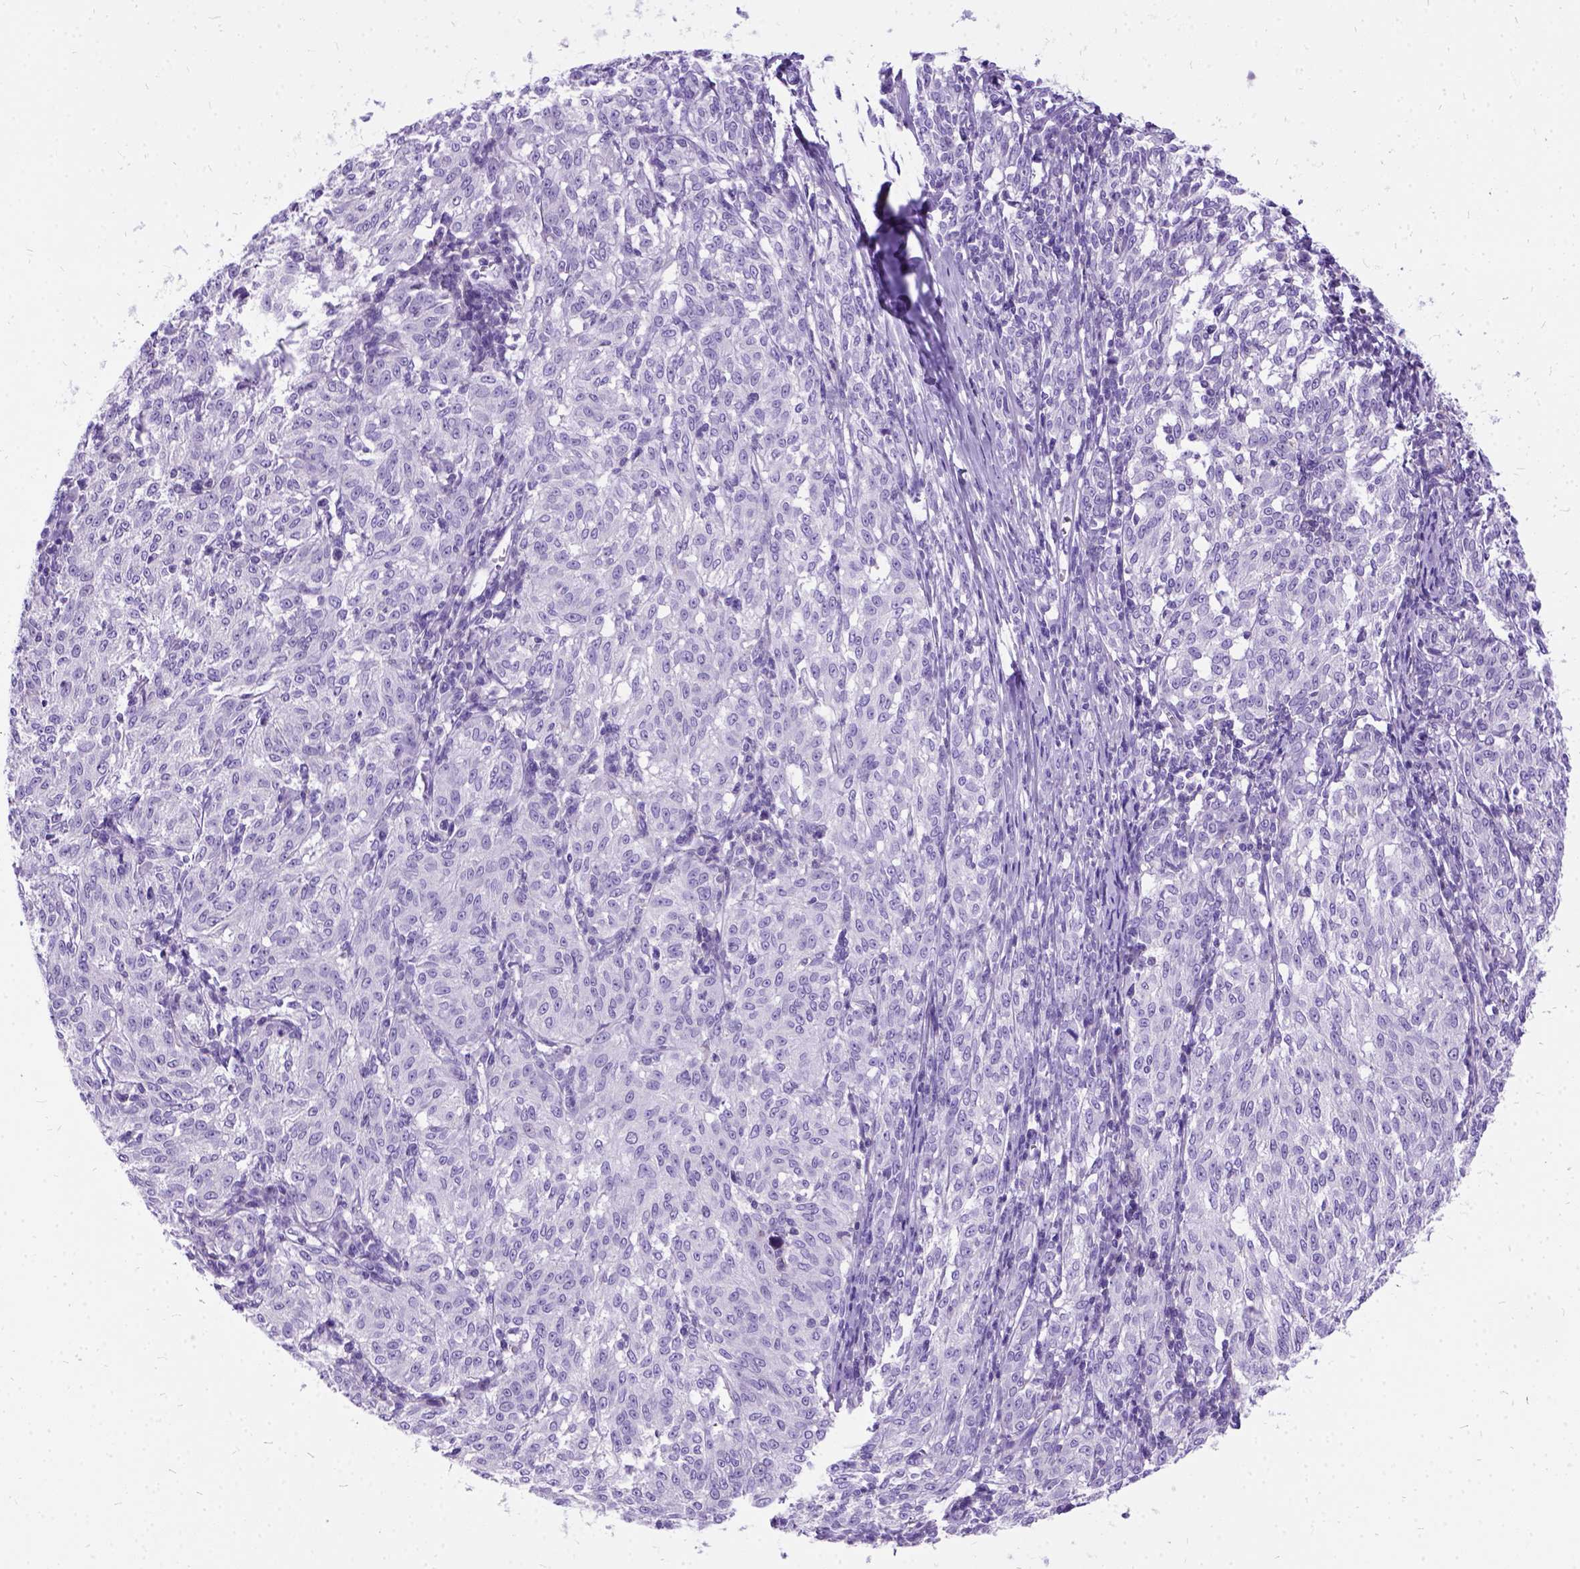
{"staining": {"intensity": "negative", "quantity": "none", "location": "none"}, "tissue": "melanoma", "cell_type": "Tumor cells", "image_type": "cancer", "snomed": [{"axis": "morphology", "description": "Malignant melanoma, NOS"}, {"axis": "topography", "description": "Skin"}], "caption": "Protein analysis of malignant melanoma exhibits no significant positivity in tumor cells. The staining was performed using DAB to visualize the protein expression in brown, while the nuclei were stained in blue with hematoxylin (Magnification: 20x).", "gene": "PRG2", "patient": {"sex": "female", "age": 72}}